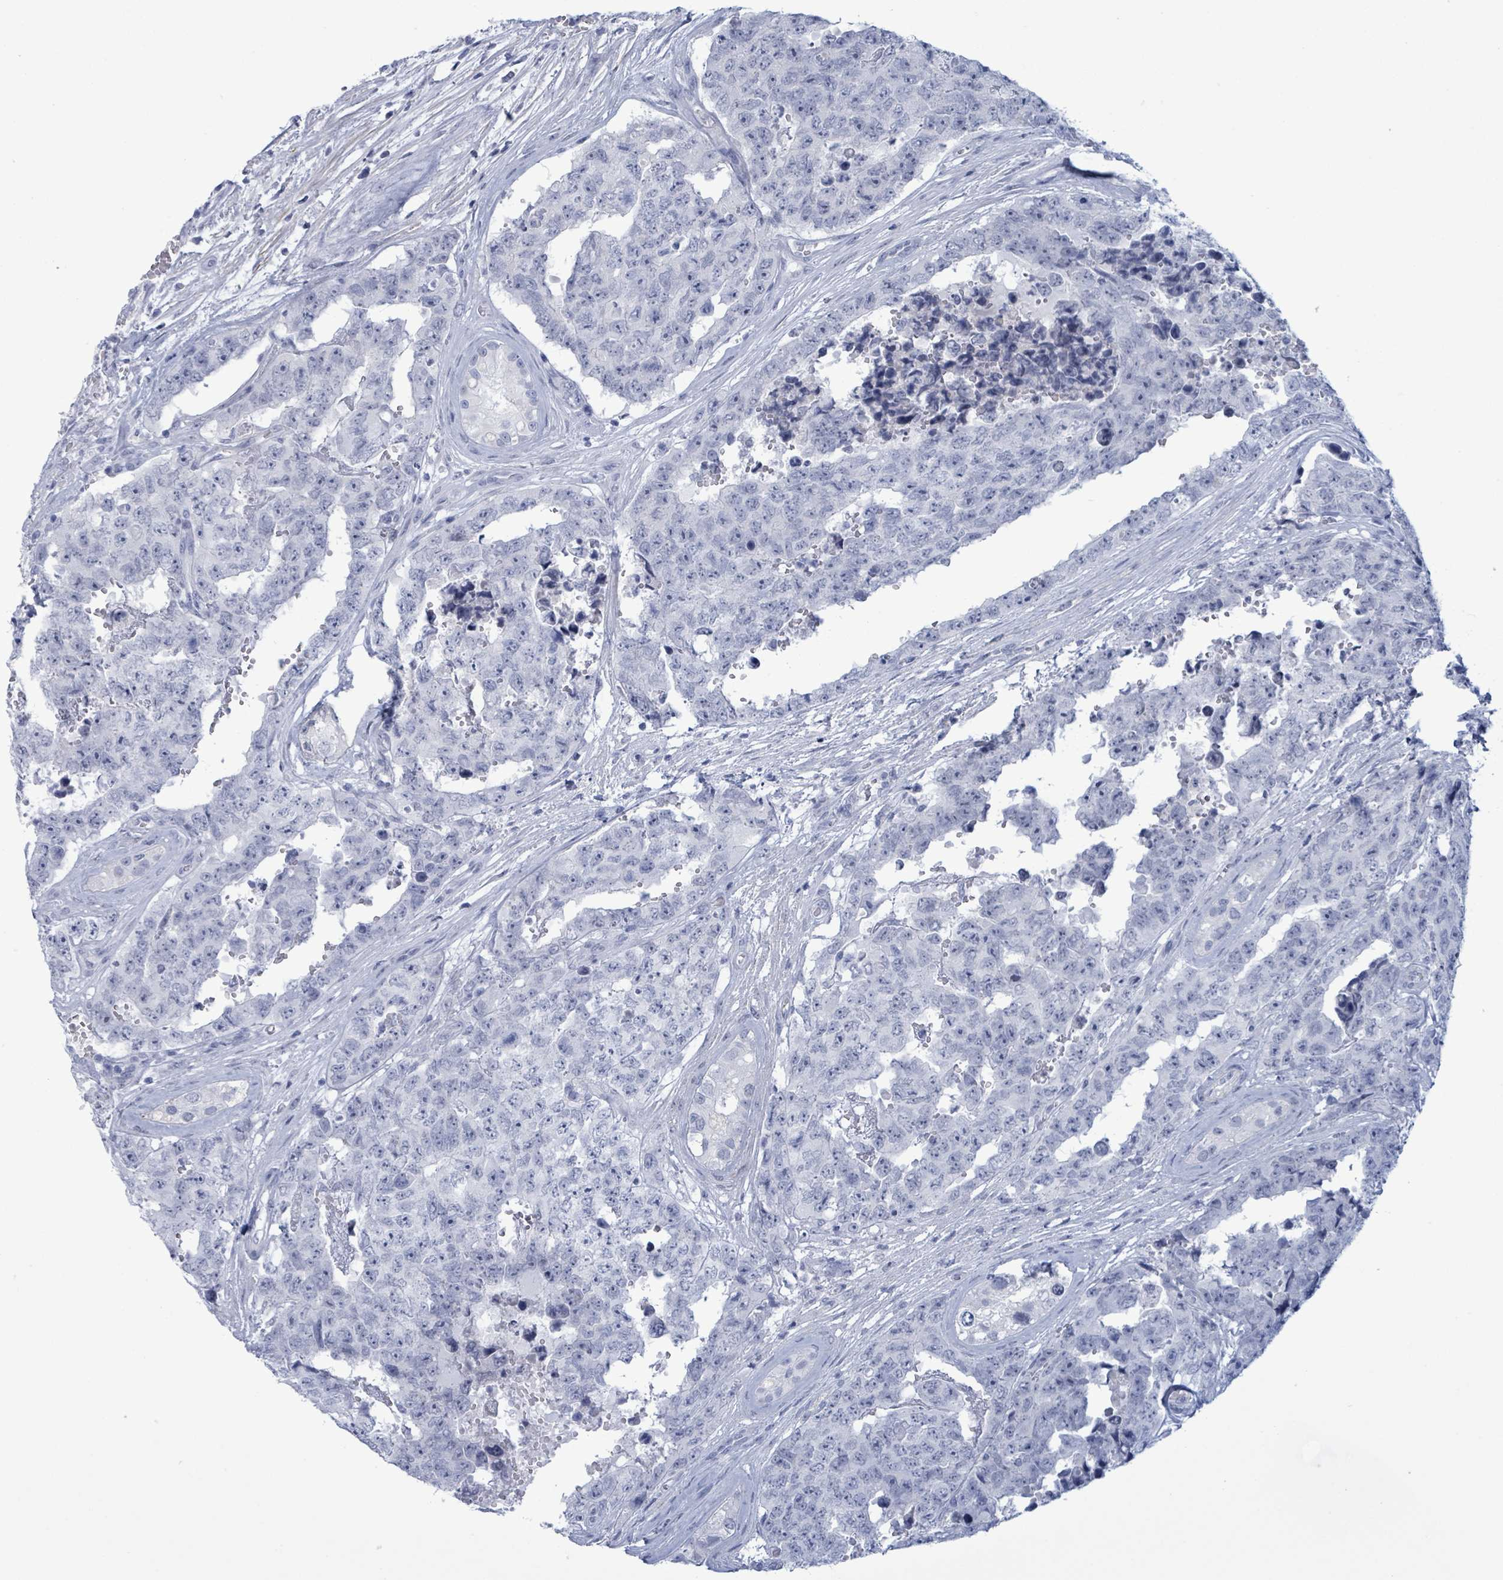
{"staining": {"intensity": "negative", "quantity": "none", "location": "none"}, "tissue": "testis cancer", "cell_type": "Tumor cells", "image_type": "cancer", "snomed": [{"axis": "morphology", "description": "Normal tissue, NOS"}, {"axis": "morphology", "description": "Carcinoma, Embryonal, NOS"}, {"axis": "topography", "description": "Testis"}, {"axis": "topography", "description": "Epididymis"}], "caption": "Micrograph shows no protein positivity in tumor cells of embryonal carcinoma (testis) tissue.", "gene": "ZNF771", "patient": {"sex": "male", "age": 25}}